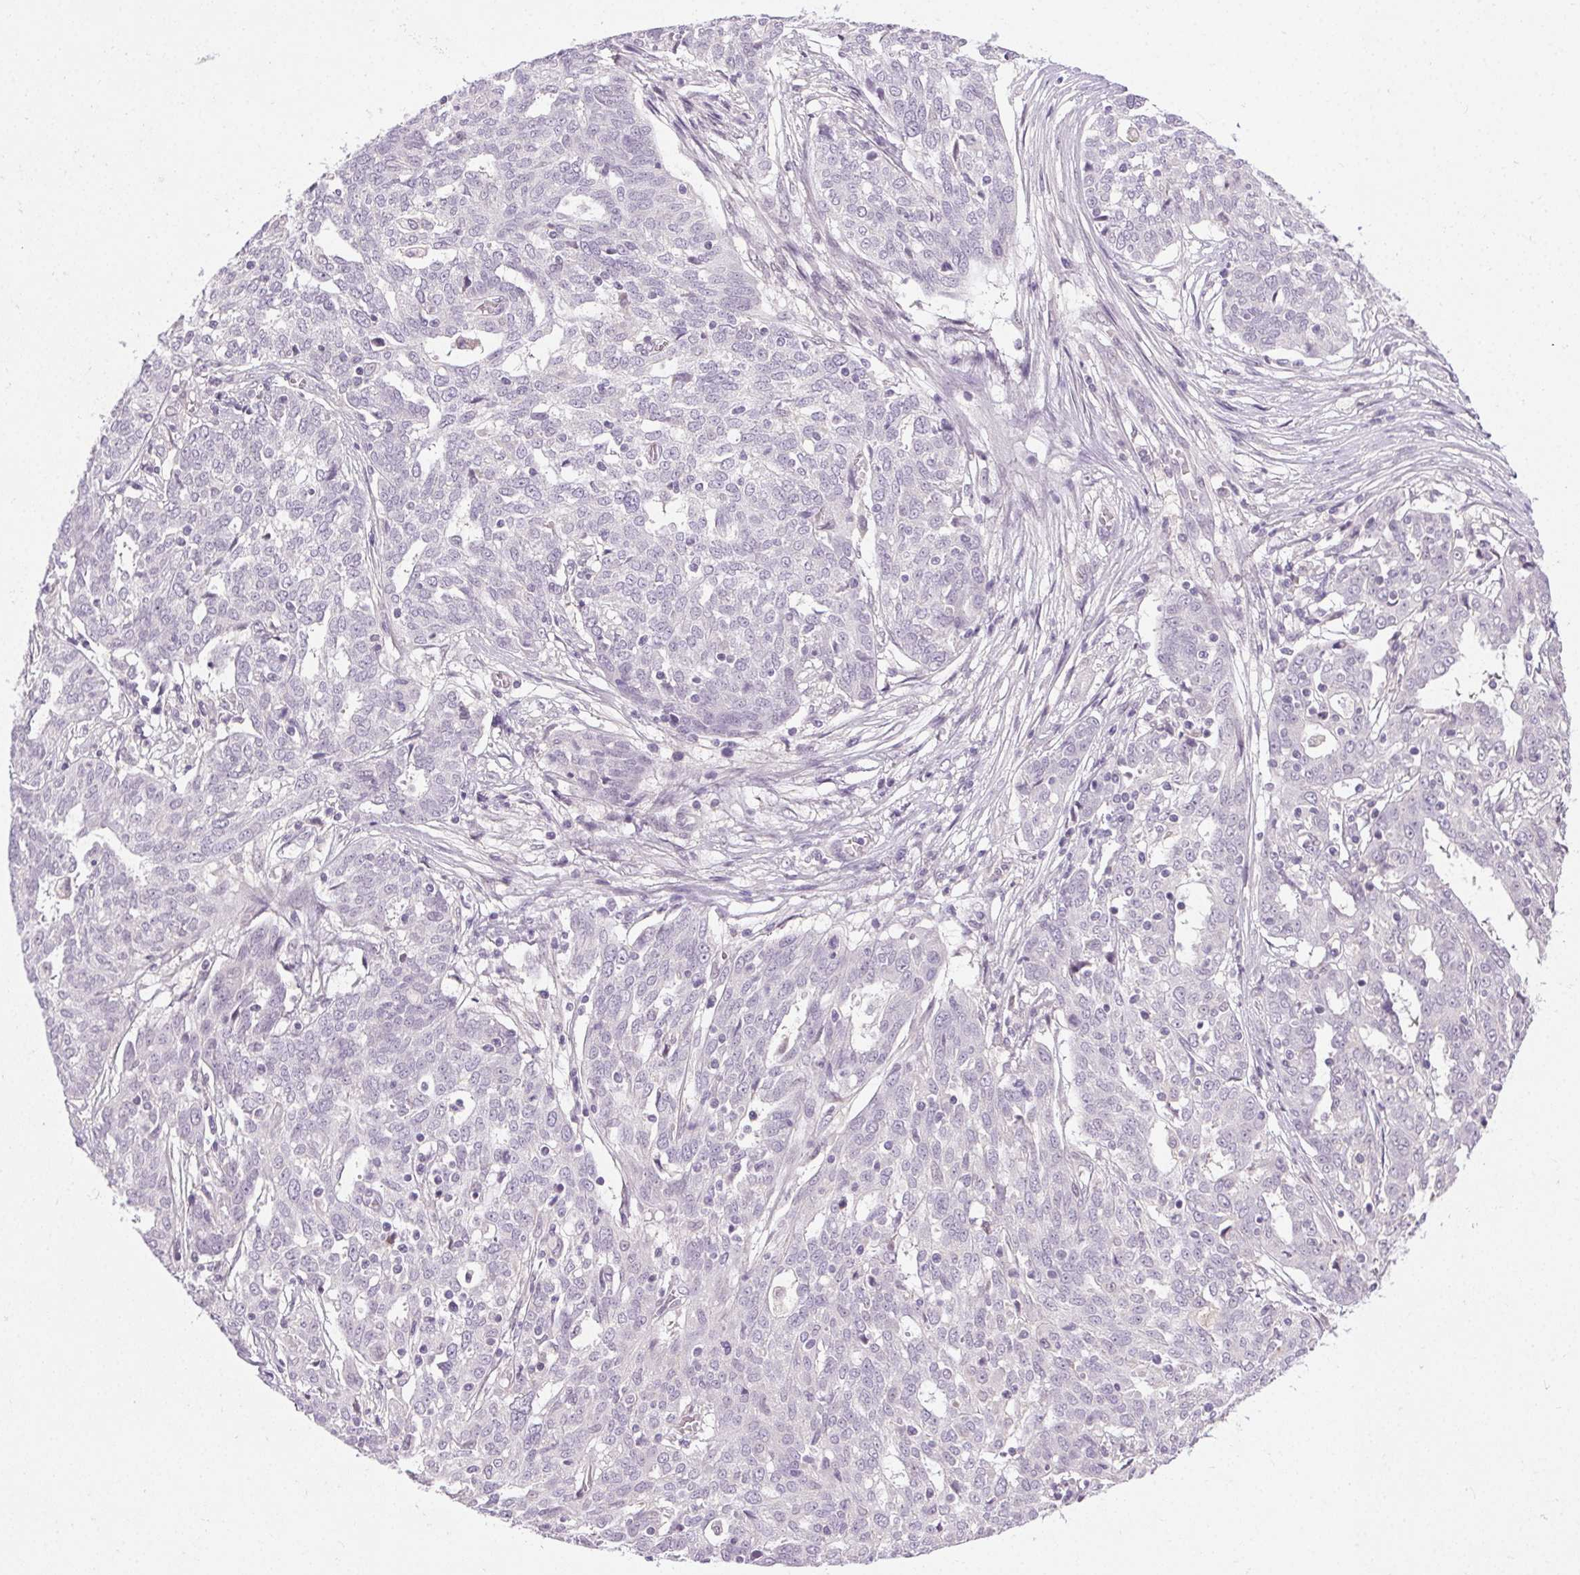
{"staining": {"intensity": "negative", "quantity": "none", "location": "none"}, "tissue": "ovarian cancer", "cell_type": "Tumor cells", "image_type": "cancer", "snomed": [{"axis": "morphology", "description": "Cystadenocarcinoma, serous, NOS"}, {"axis": "topography", "description": "Ovary"}], "caption": "Photomicrograph shows no significant protein staining in tumor cells of ovarian cancer (serous cystadenocarcinoma).", "gene": "FAM168A", "patient": {"sex": "female", "age": 67}}